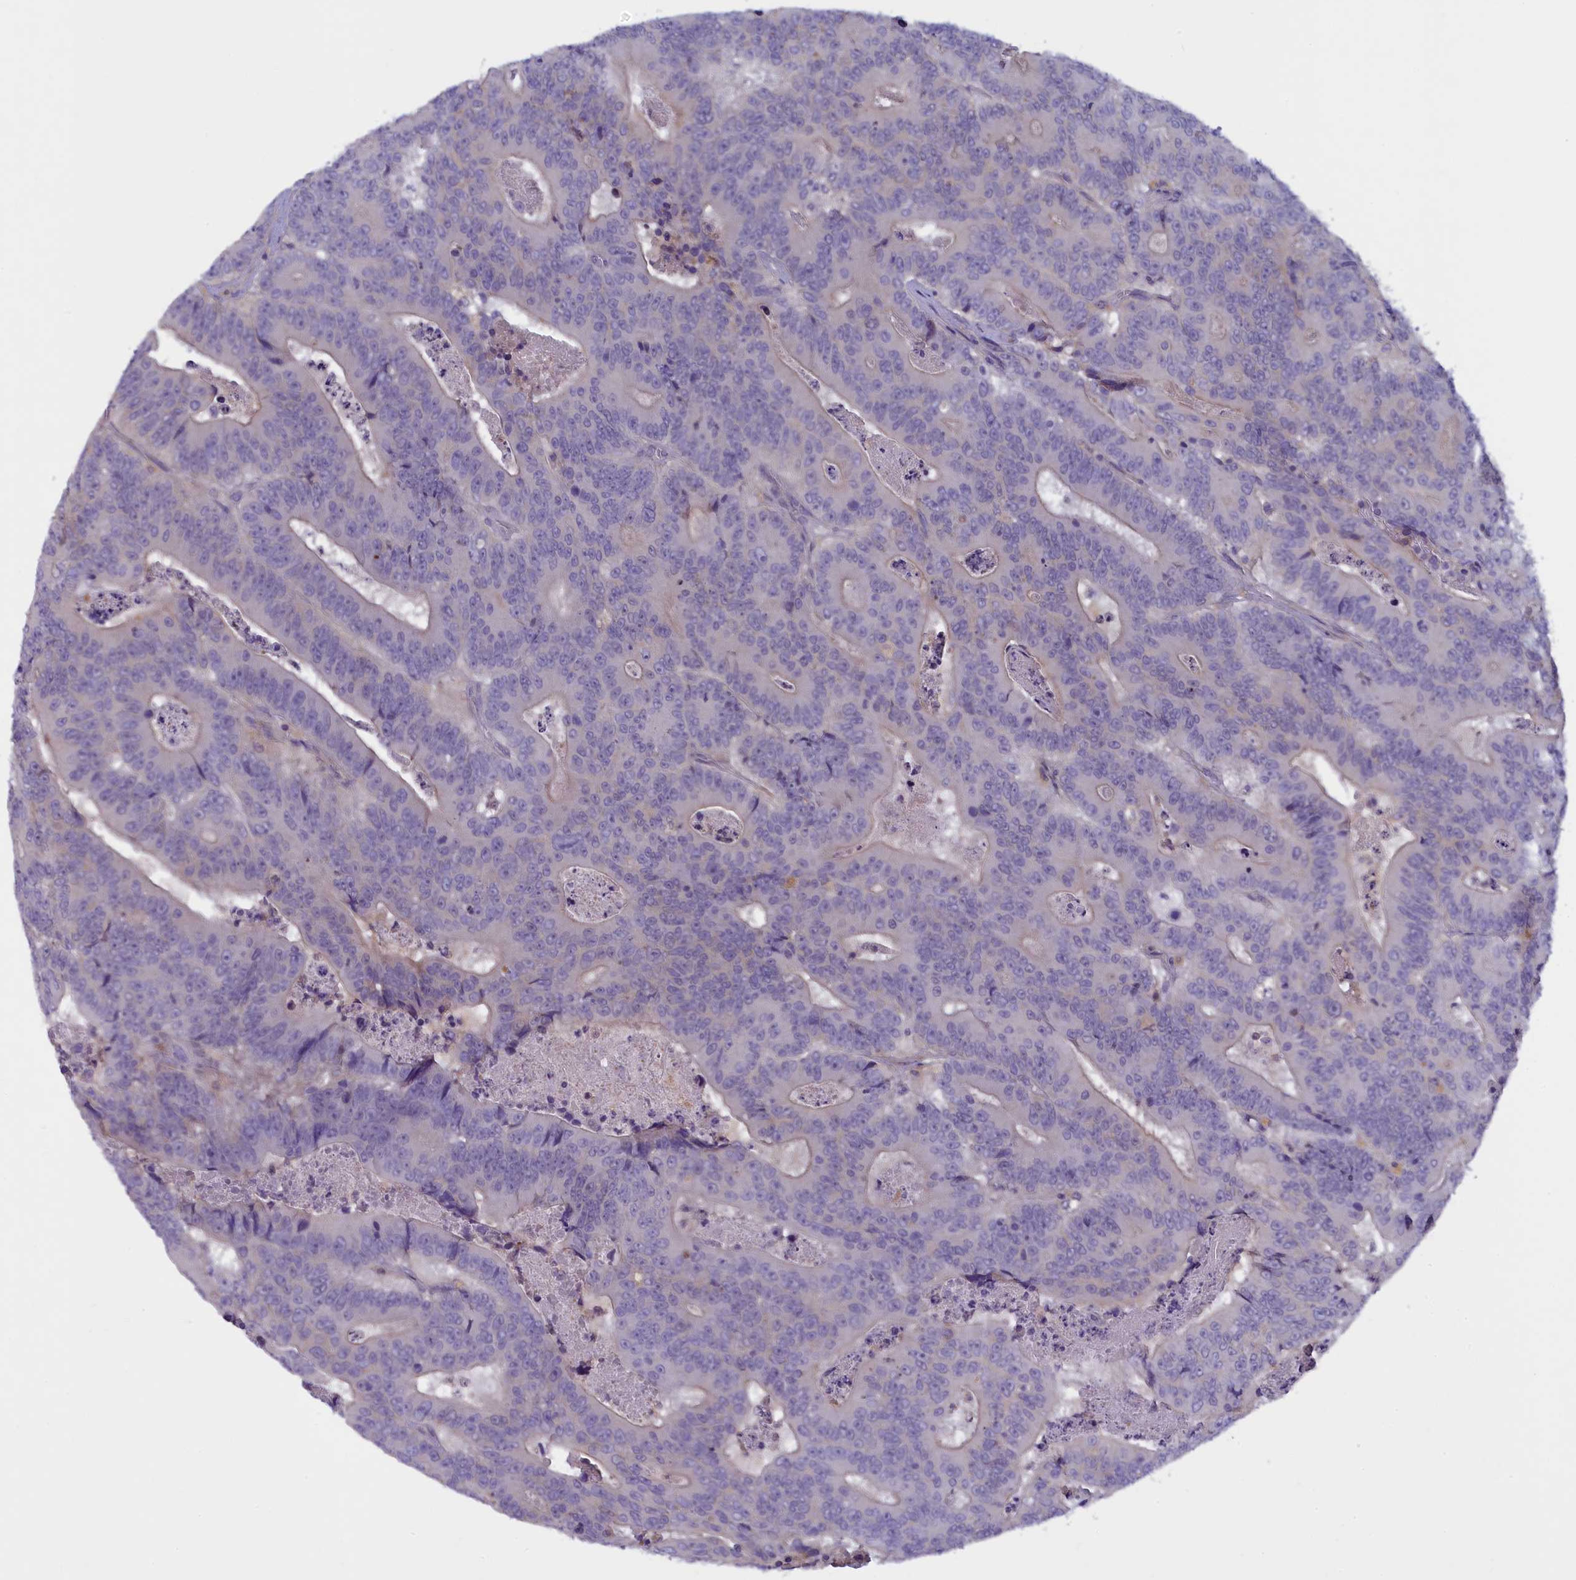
{"staining": {"intensity": "negative", "quantity": "none", "location": "none"}, "tissue": "colorectal cancer", "cell_type": "Tumor cells", "image_type": "cancer", "snomed": [{"axis": "morphology", "description": "Adenocarcinoma, NOS"}, {"axis": "topography", "description": "Colon"}], "caption": "Tumor cells are negative for protein expression in human colorectal cancer (adenocarcinoma).", "gene": "NUBP1", "patient": {"sex": "male", "age": 83}}